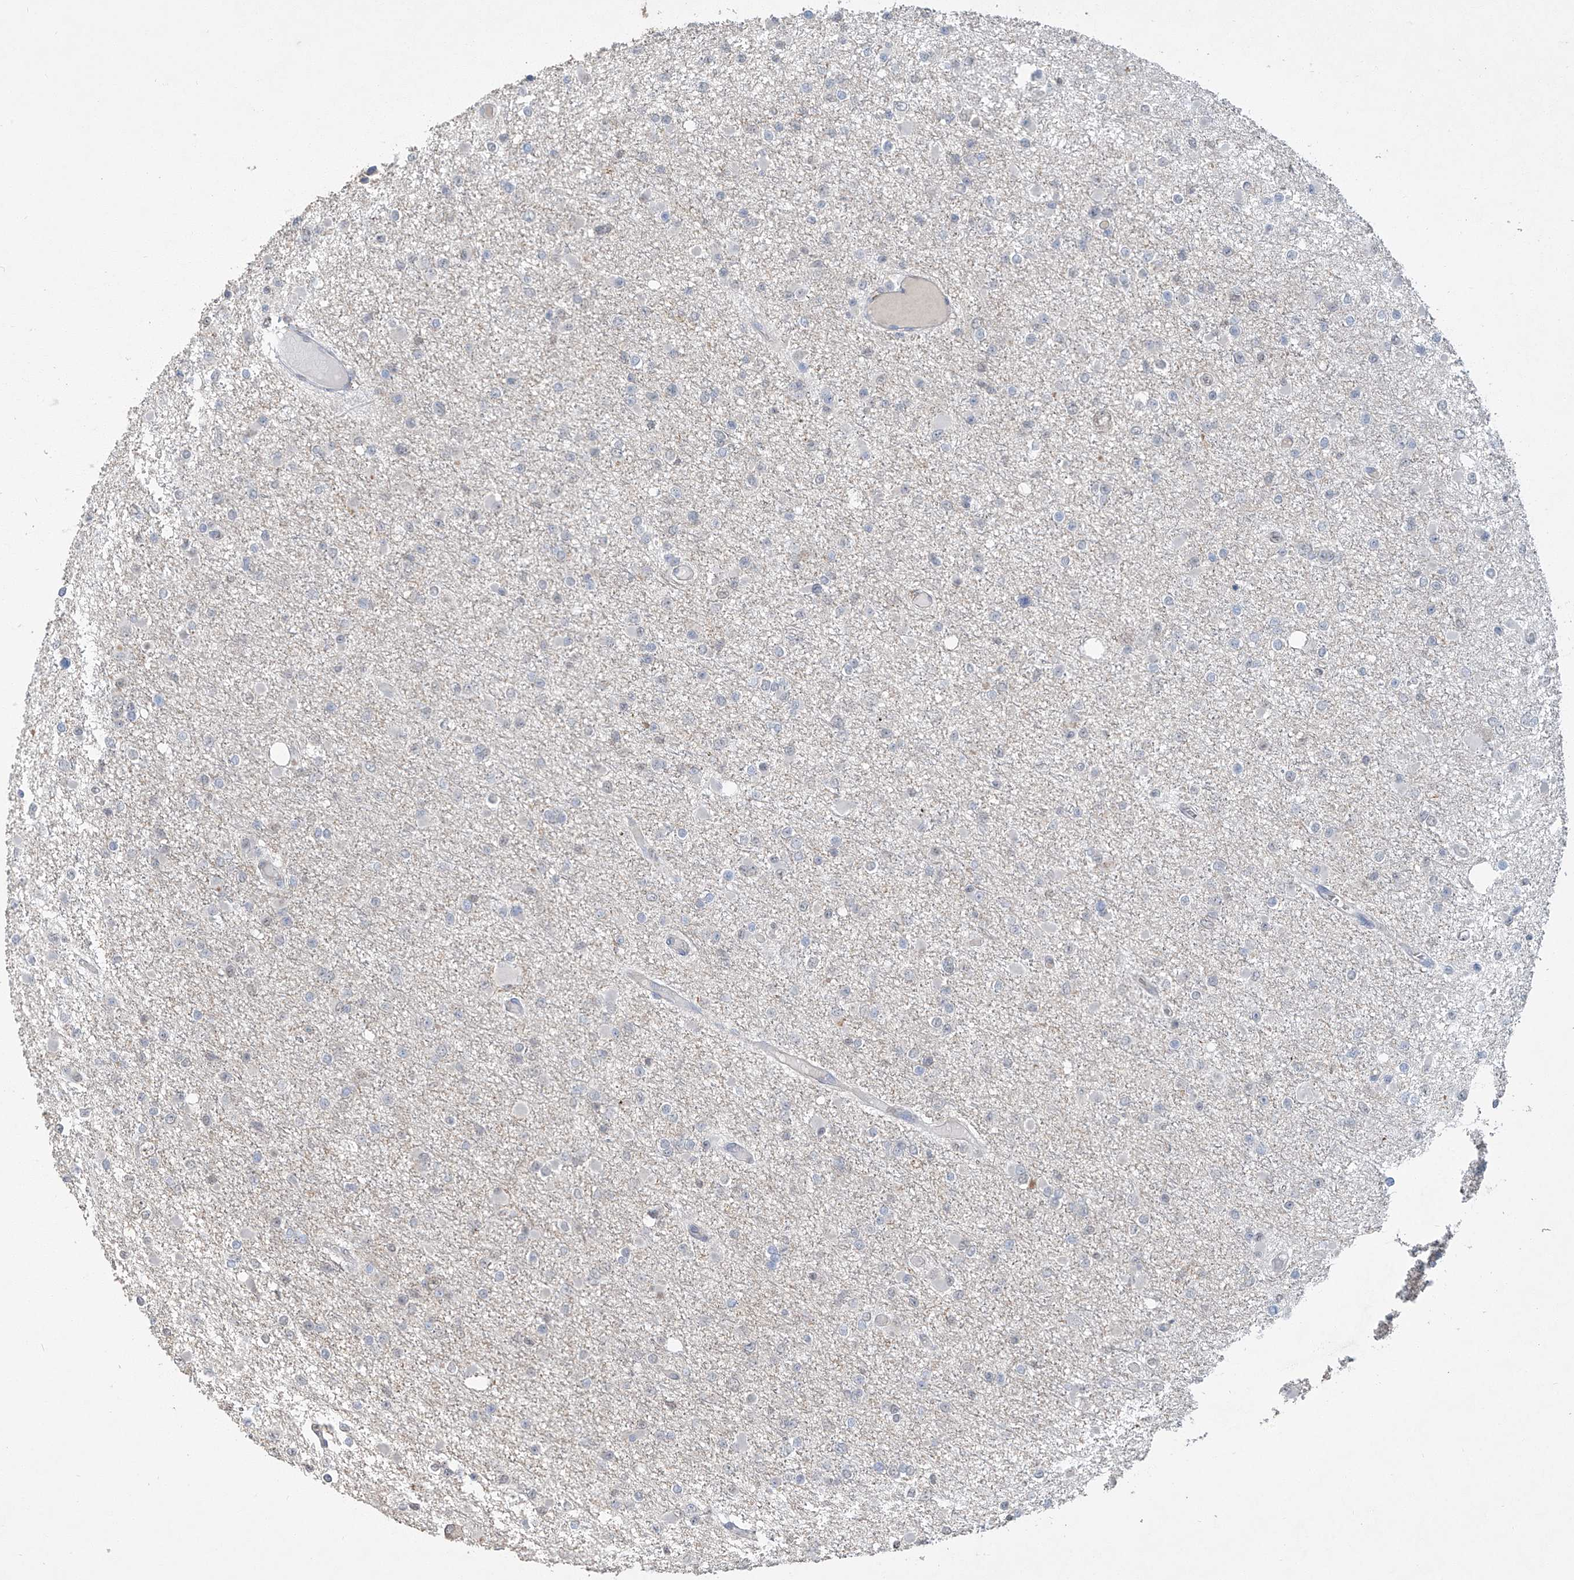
{"staining": {"intensity": "negative", "quantity": "none", "location": "none"}, "tissue": "glioma", "cell_type": "Tumor cells", "image_type": "cancer", "snomed": [{"axis": "morphology", "description": "Glioma, malignant, Low grade"}, {"axis": "topography", "description": "Brain"}], "caption": "Immunohistochemical staining of human malignant glioma (low-grade) demonstrates no significant expression in tumor cells.", "gene": "HAS3", "patient": {"sex": "female", "age": 22}}